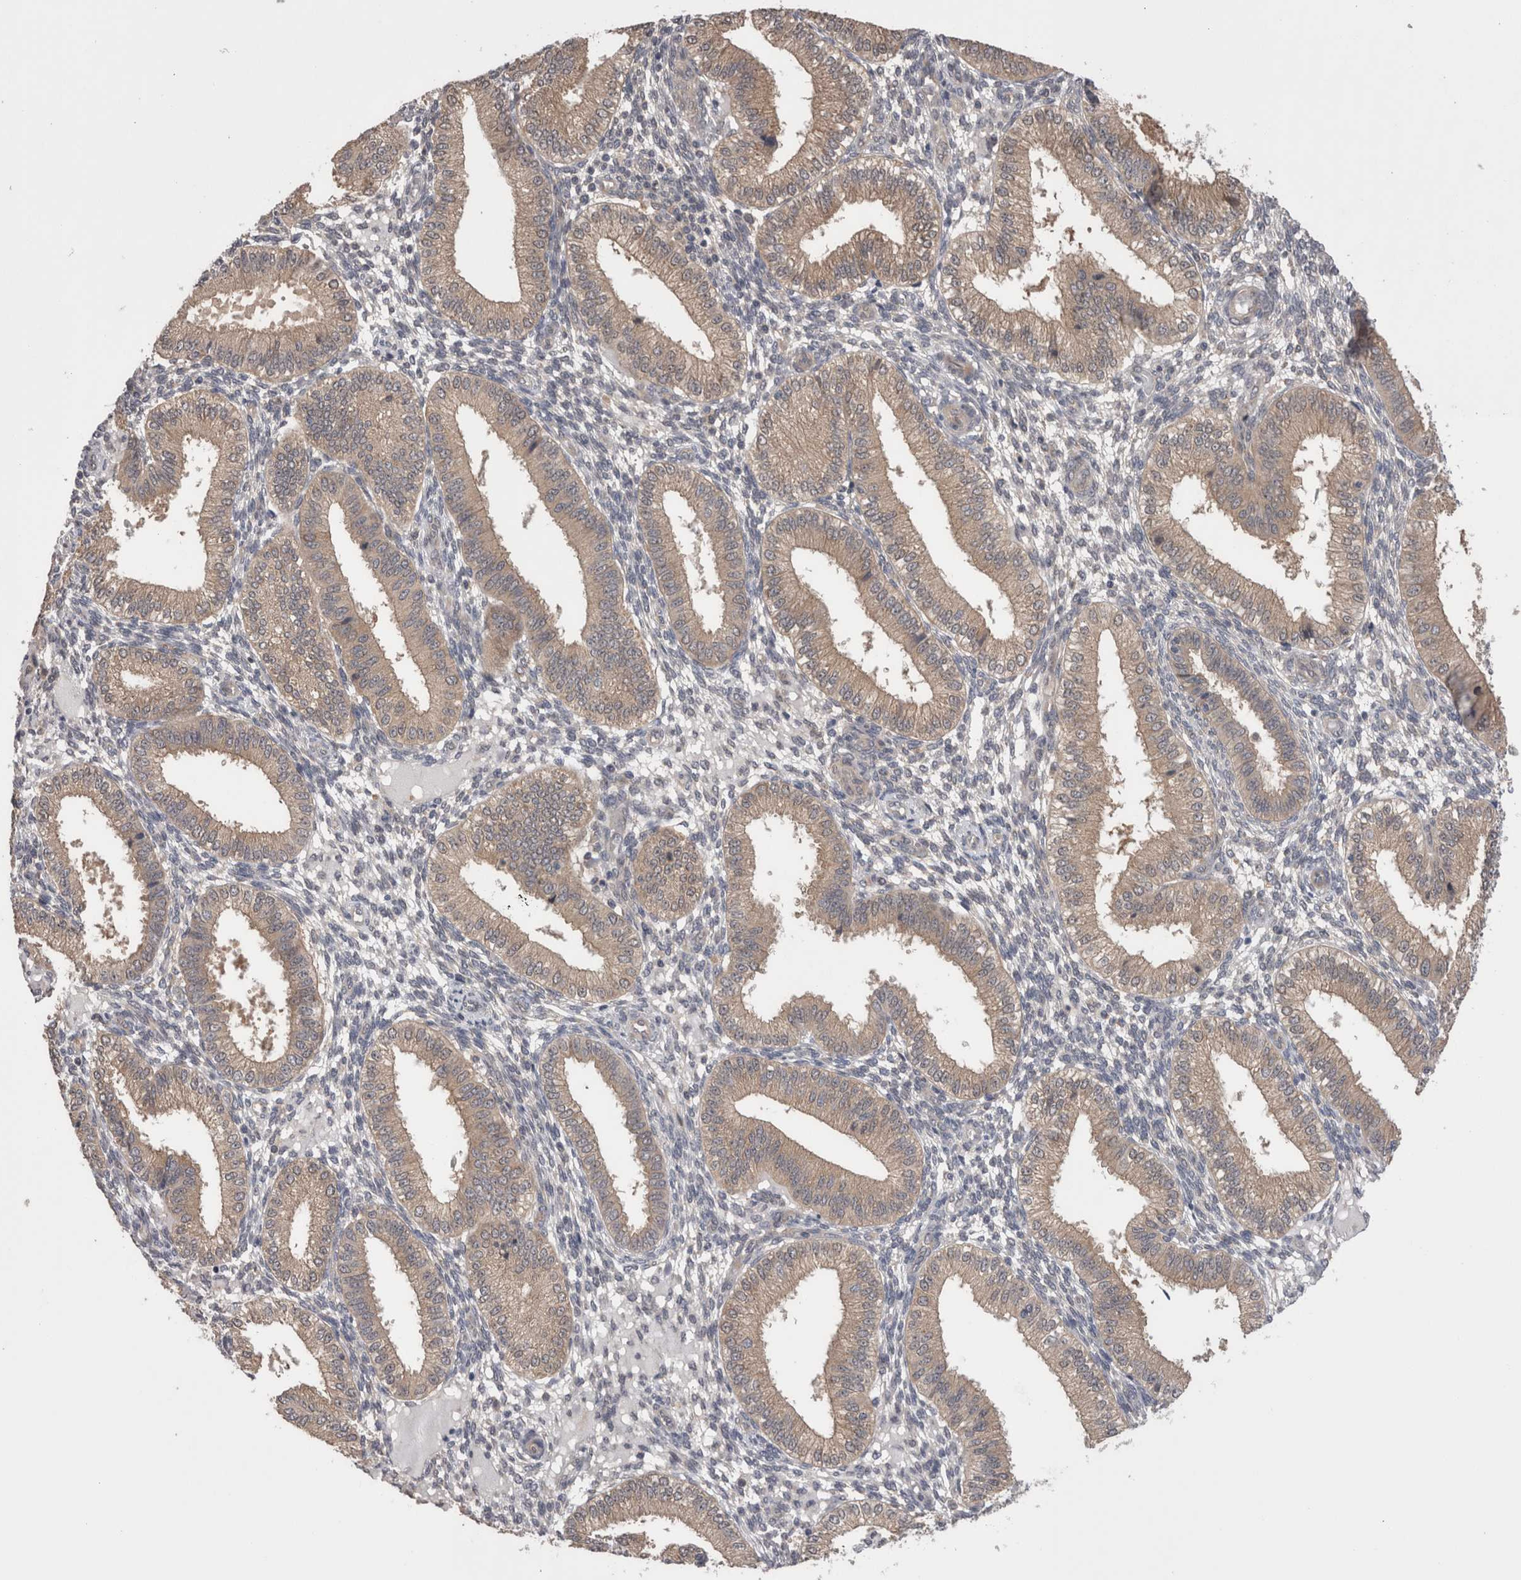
{"staining": {"intensity": "negative", "quantity": "none", "location": "none"}, "tissue": "endometrium", "cell_type": "Cells in endometrial stroma", "image_type": "normal", "snomed": [{"axis": "morphology", "description": "Normal tissue, NOS"}, {"axis": "topography", "description": "Endometrium"}], "caption": "IHC of unremarkable endometrium reveals no positivity in cells in endometrial stroma. (Brightfield microscopy of DAB immunohistochemistry at high magnification).", "gene": "DCTN6", "patient": {"sex": "female", "age": 39}}